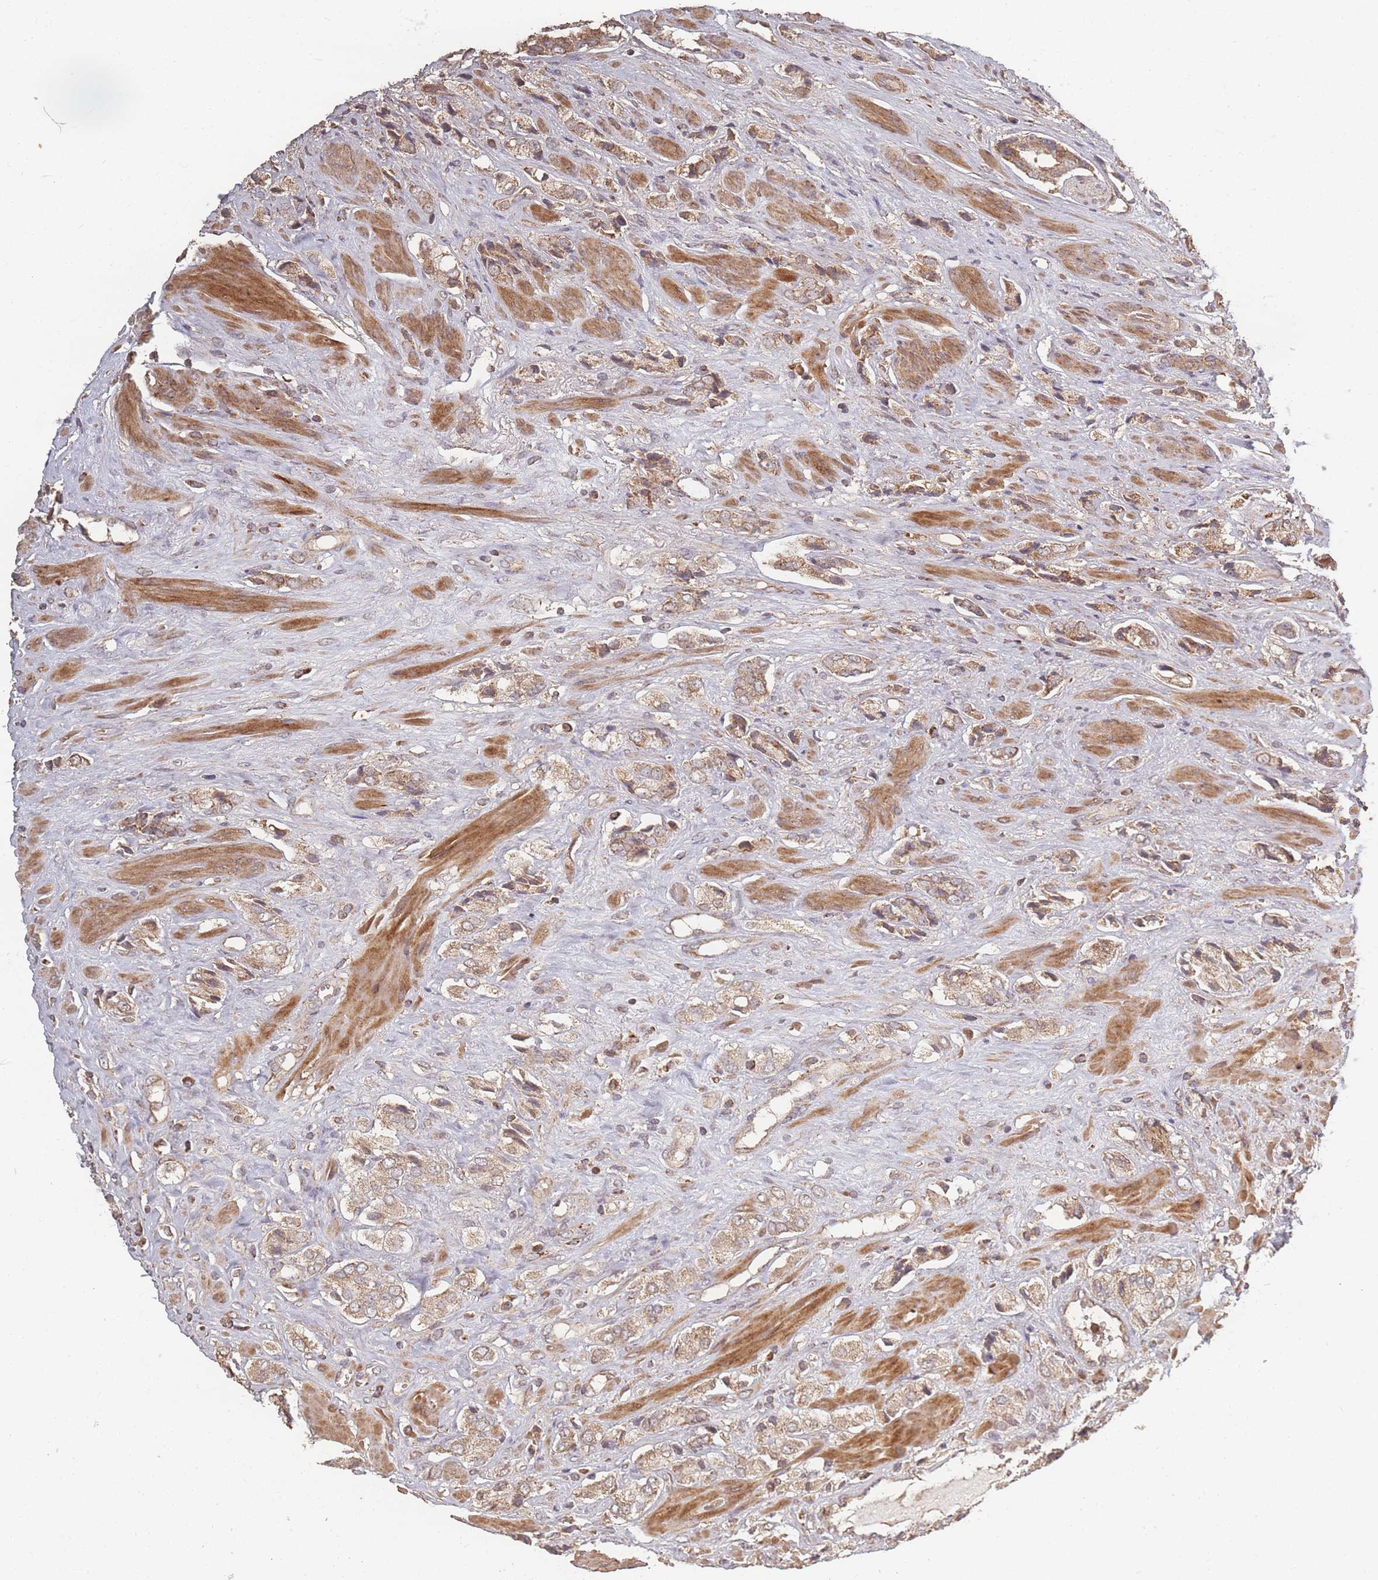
{"staining": {"intensity": "weak", "quantity": ">75%", "location": "cytoplasmic/membranous"}, "tissue": "prostate cancer", "cell_type": "Tumor cells", "image_type": "cancer", "snomed": [{"axis": "morphology", "description": "Adenocarcinoma, High grade"}, {"axis": "topography", "description": "Prostate and seminal vesicle, NOS"}], "caption": "Prostate cancer (adenocarcinoma (high-grade)) tissue displays weak cytoplasmic/membranous expression in approximately >75% of tumor cells, visualized by immunohistochemistry.", "gene": "LYRM7", "patient": {"sex": "male", "age": 64}}